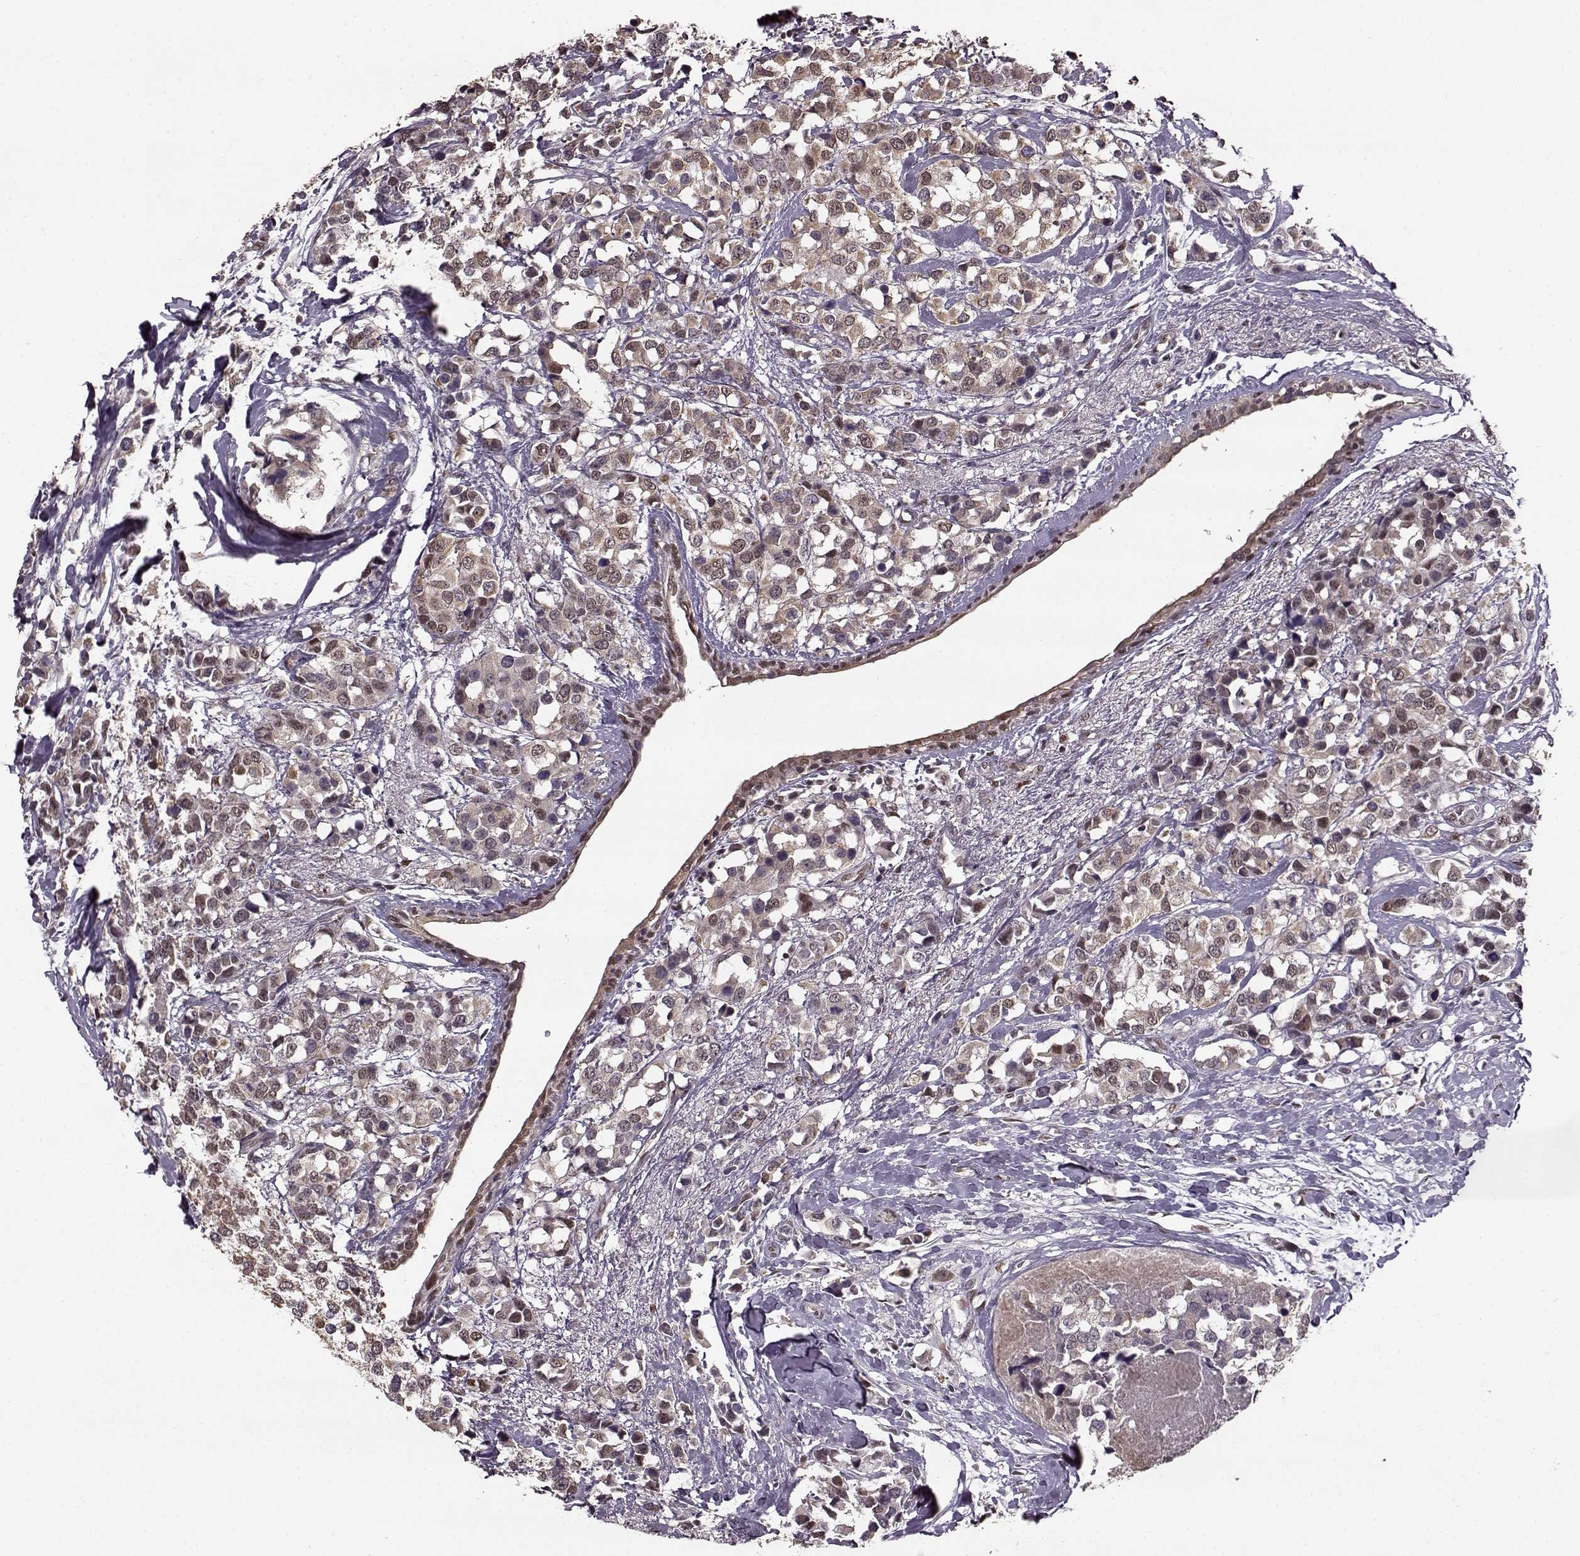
{"staining": {"intensity": "weak", "quantity": ">75%", "location": "cytoplasmic/membranous"}, "tissue": "breast cancer", "cell_type": "Tumor cells", "image_type": "cancer", "snomed": [{"axis": "morphology", "description": "Lobular carcinoma"}, {"axis": "topography", "description": "Breast"}], "caption": "This photomicrograph exhibits lobular carcinoma (breast) stained with immunohistochemistry (IHC) to label a protein in brown. The cytoplasmic/membranous of tumor cells show weak positivity for the protein. Nuclei are counter-stained blue.", "gene": "FTO", "patient": {"sex": "female", "age": 59}}